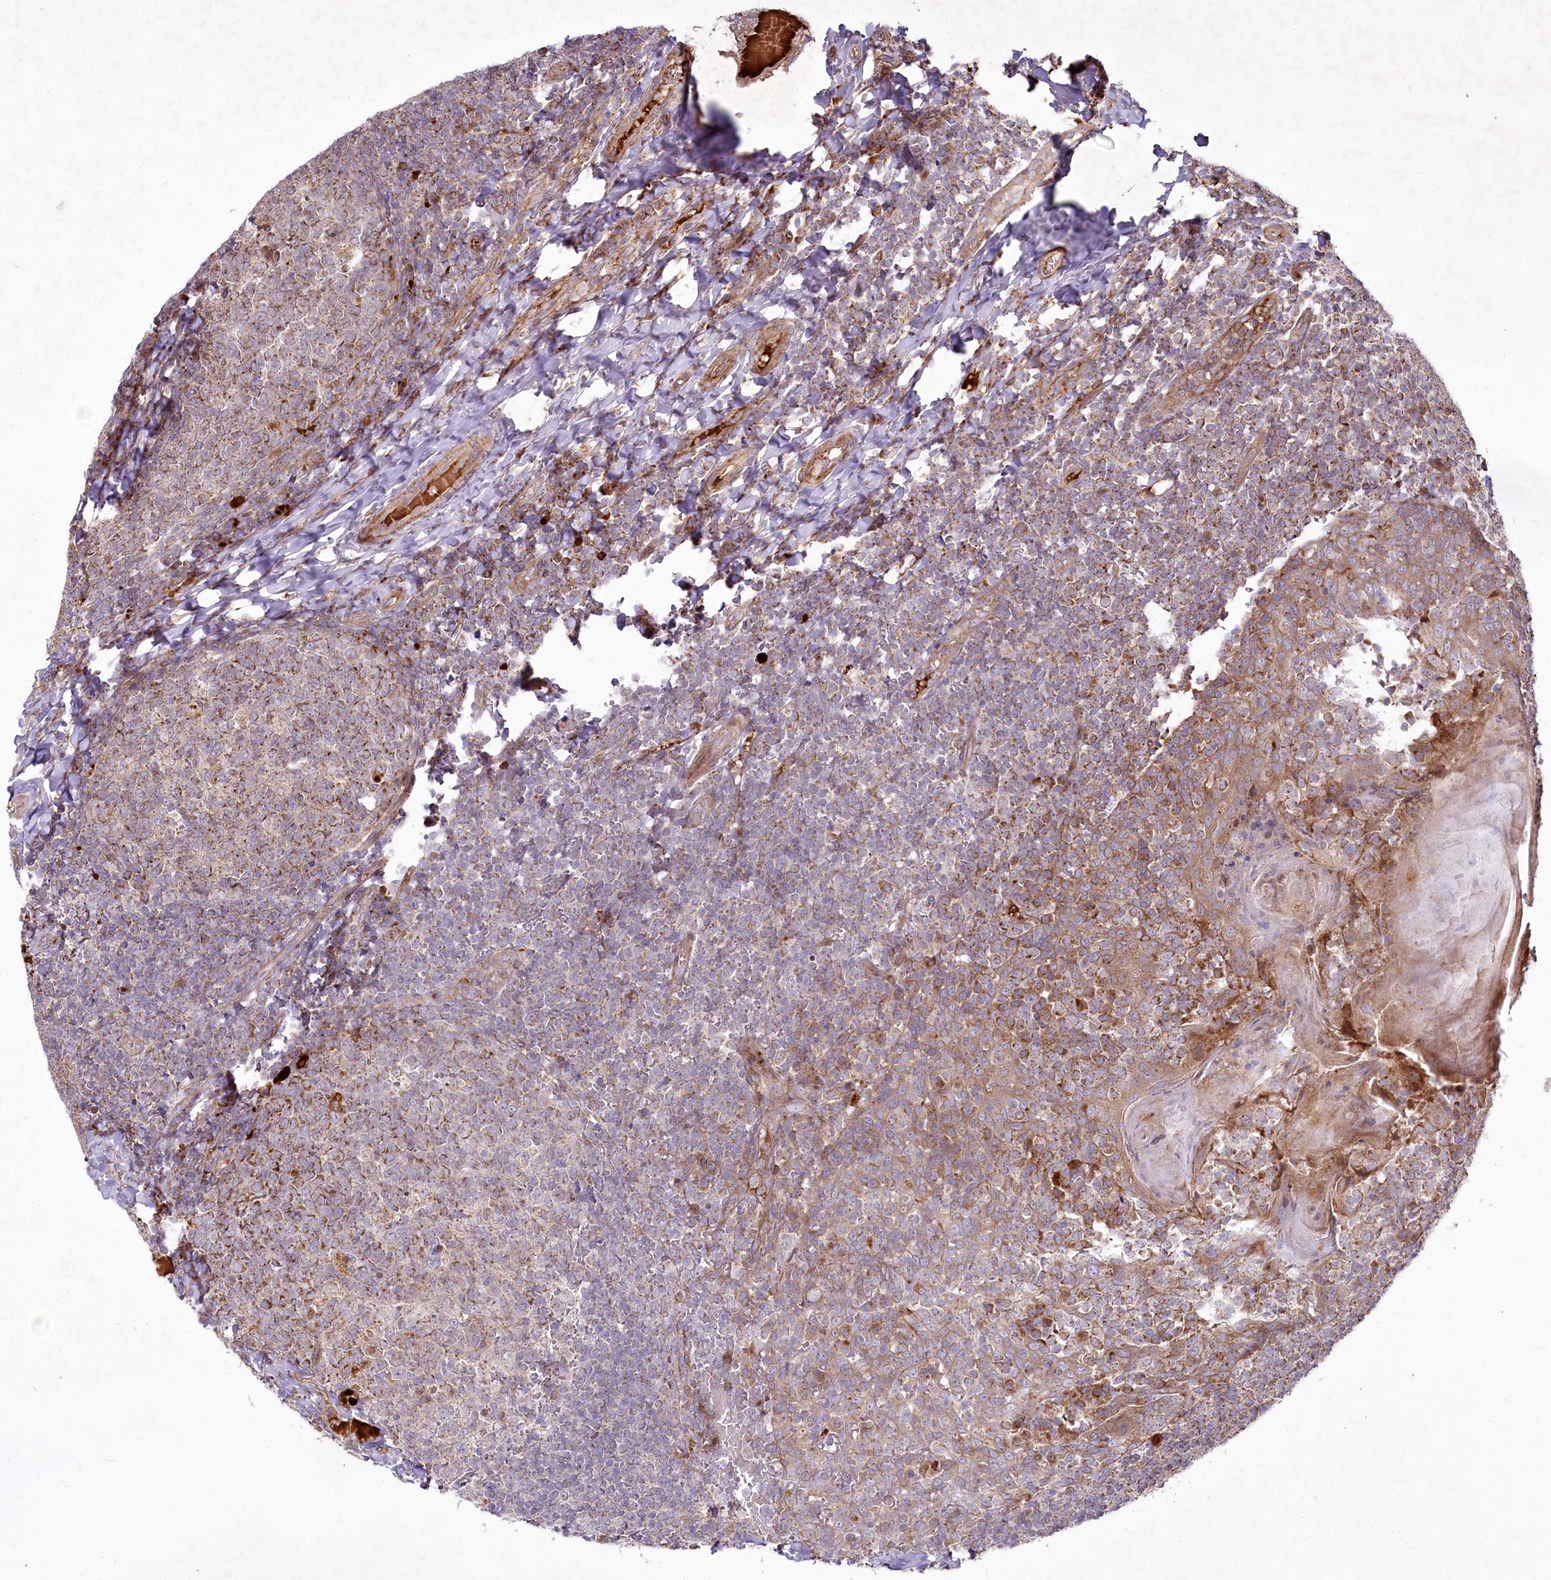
{"staining": {"intensity": "moderate", "quantity": "25%-75%", "location": "cytoplasmic/membranous"}, "tissue": "tonsil", "cell_type": "Germinal center cells", "image_type": "normal", "snomed": [{"axis": "morphology", "description": "Normal tissue, NOS"}, {"axis": "topography", "description": "Tonsil"}], "caption": "The micrograph shows staining of unremarkable tonsil, revealing moderate cytoplasmic/membranous protein positivity (brown color) within germinal center cells. The staining was performed using DAB, with brown indicating positive protein expression. Nuclei are stained blue with hematoxylin.", "gene": "PSTK", "patient": {"sex": "female", "age": 19}}